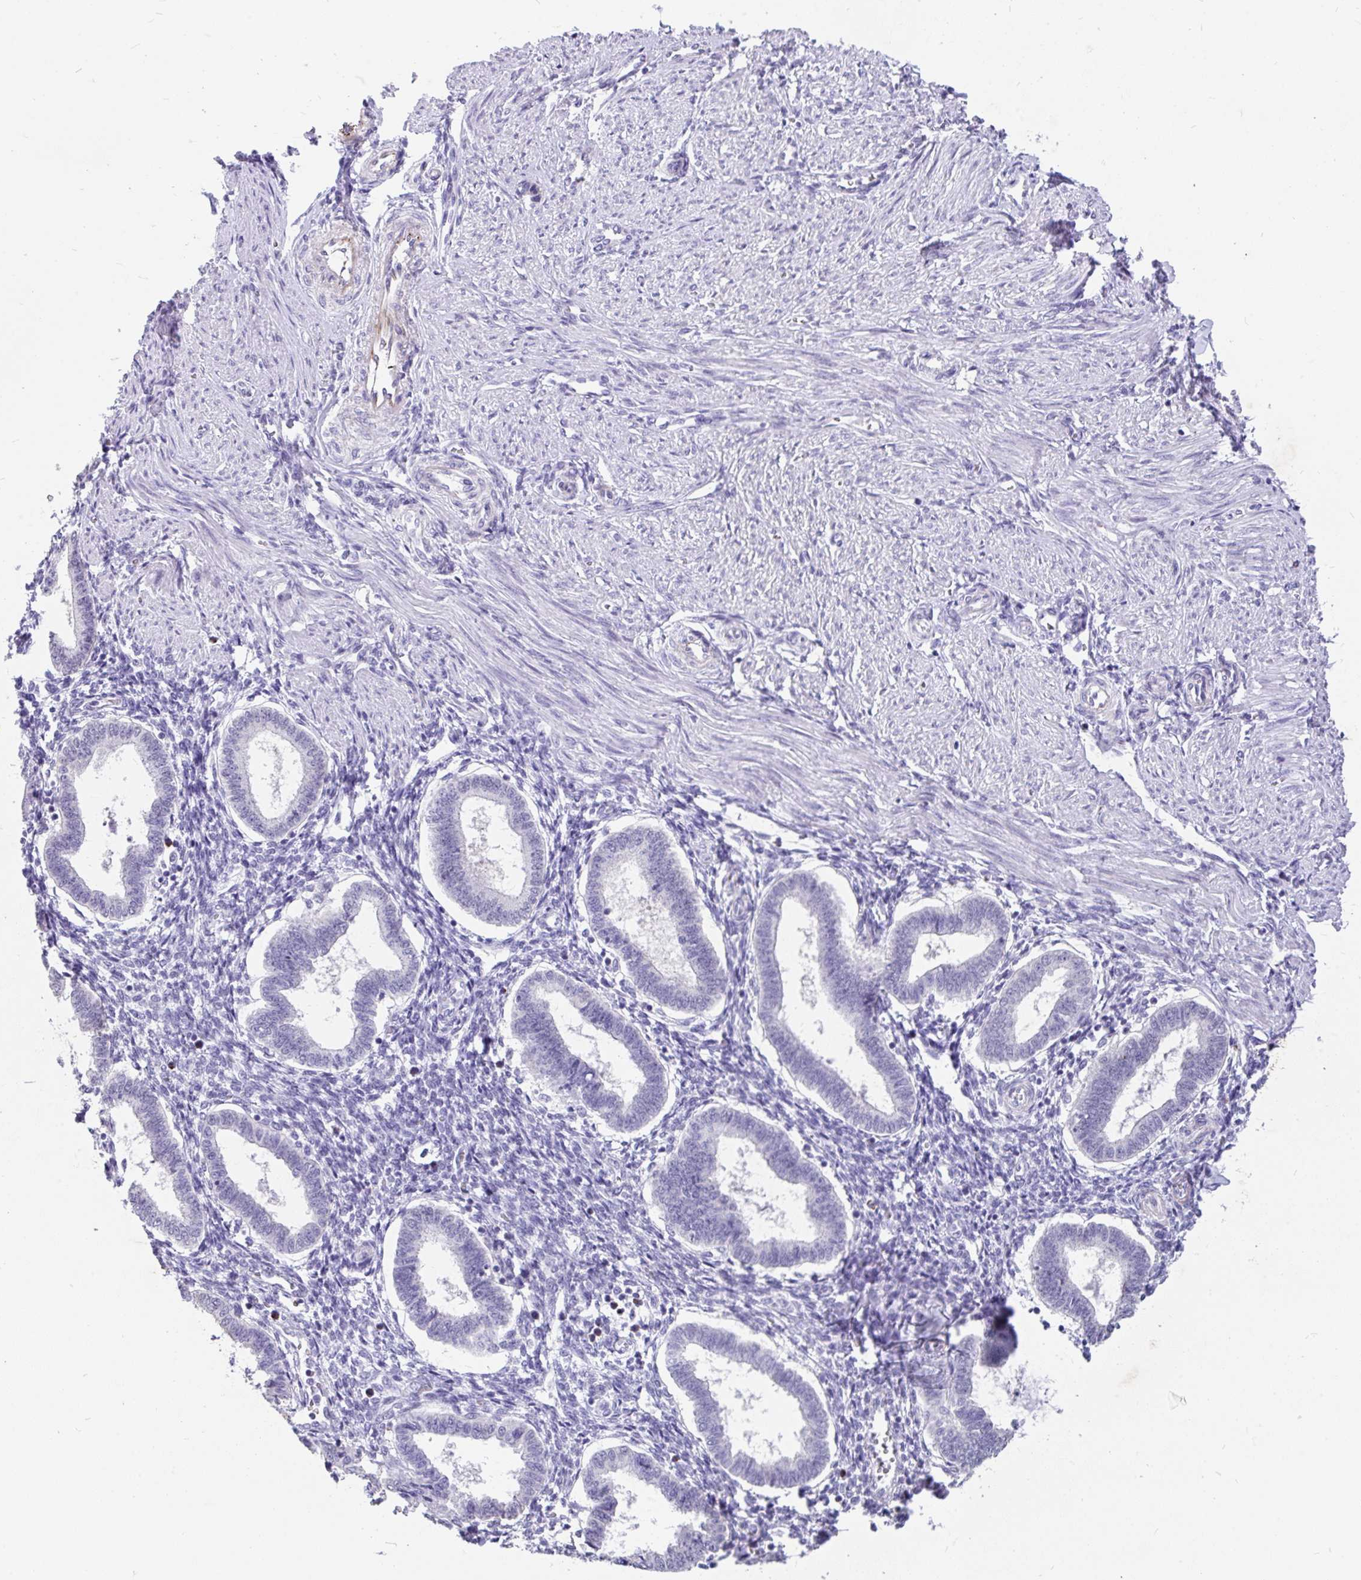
{"staining": {"intensity": "negative", "quantity": "none", "location": "none"}, "tissue": "endometrium", "cell_type": "Cells in endometrial stroma", "image_type": "normal", "snomed": [{"axis": "morphology", "description": "Normal tissue, NOS"}, {"axis": "topography", "description": "Endometrium"}], "caption": "Immunohistochemical staining of normal human endometrium exhibits no significant staining in cells in endometrial stroma. (DAB (3,3'-diaminobenzidine) immunohistochemistry (IHC) with hematoxylin counter stain).", "gene": "EML5", "patient": {"sex": "female", "age": 24}}